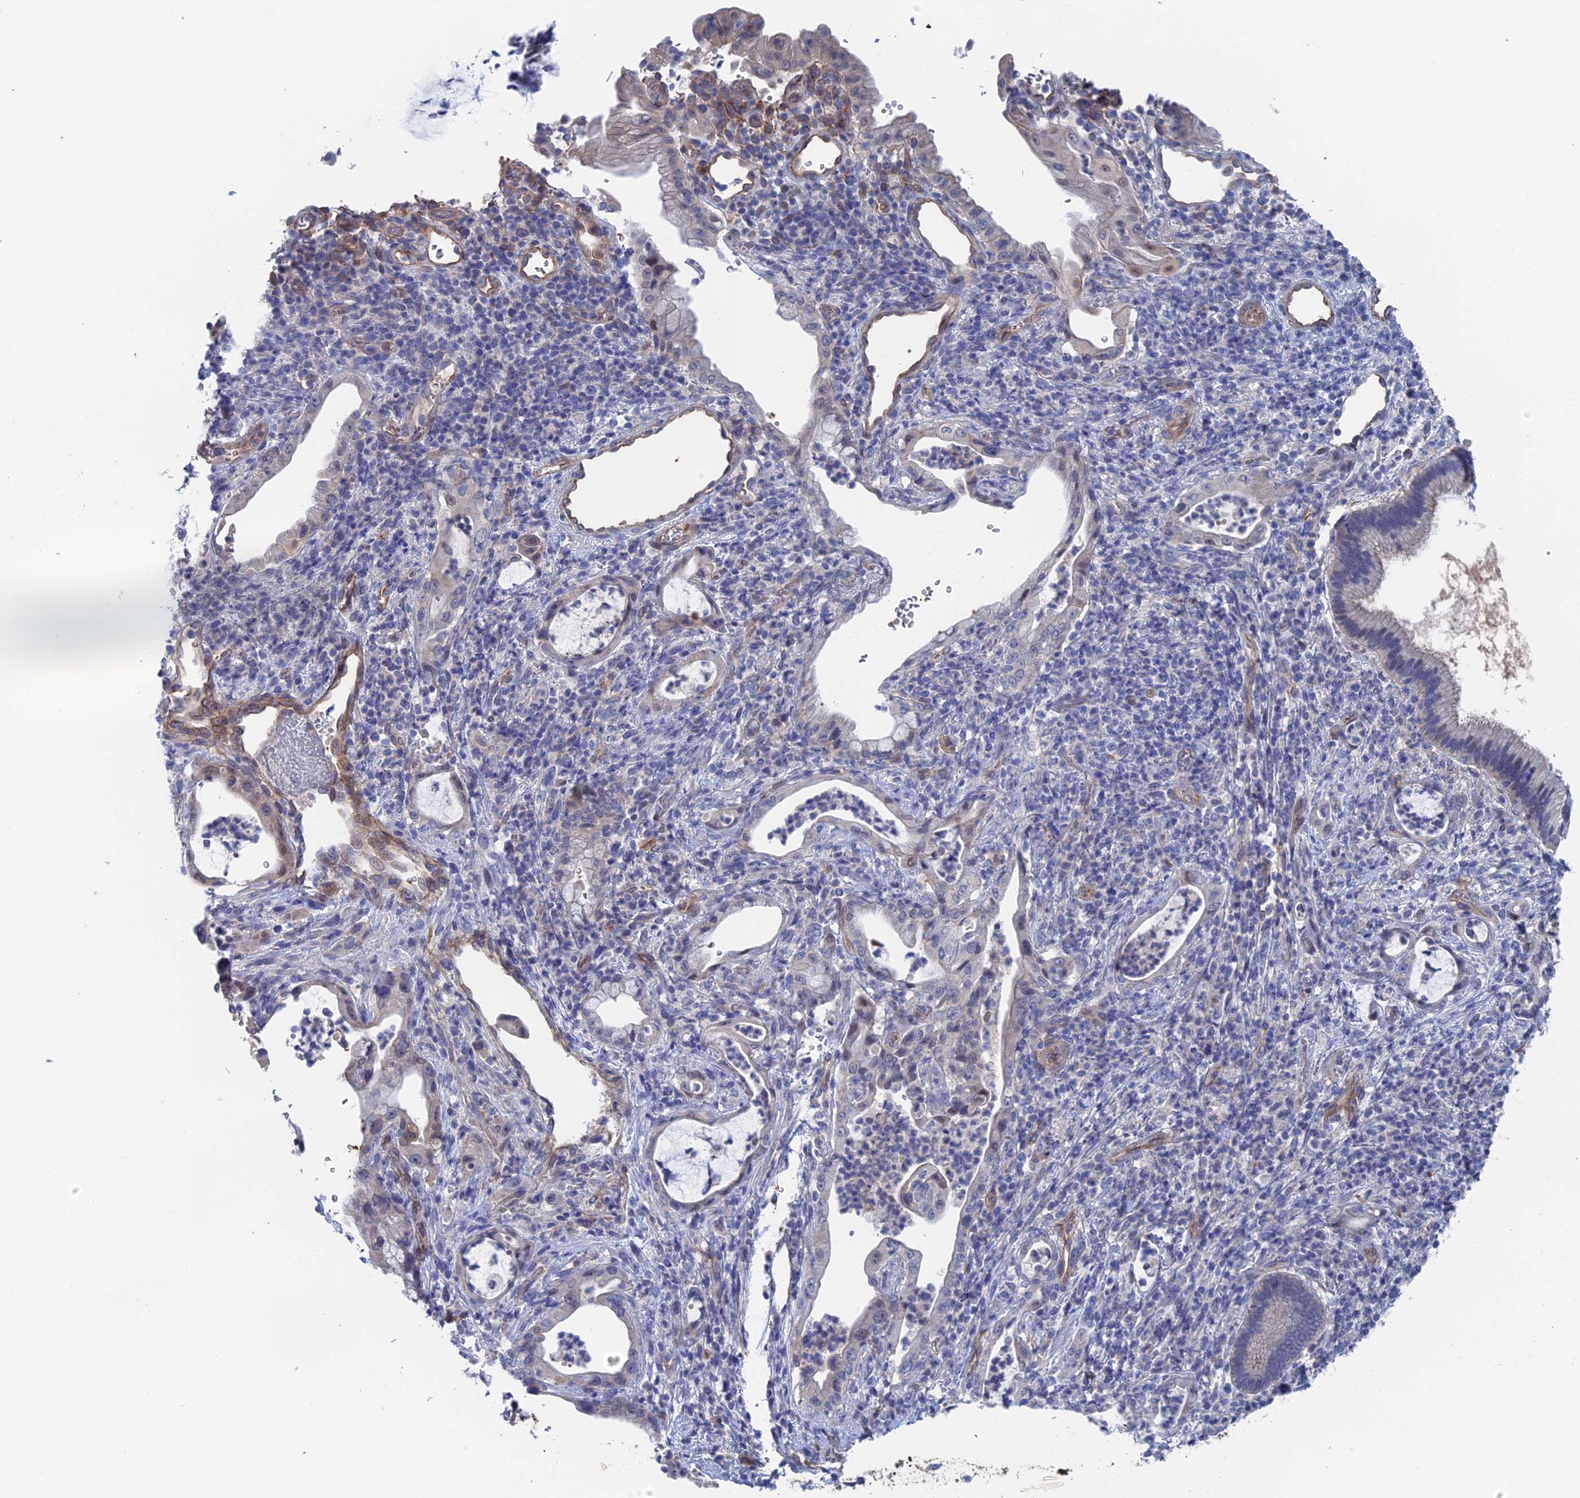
{"staining": {"intensity": "negative", "quantity": "none", "location": "none"}, "tissue": "pancreatic cancer", "cell_type": "Tumor cells", "image_type": "cancer", "snomed": [{"axis": "morphology", "description": "Normal tissue, NOS"}, {"axis": "morphology", "description": "Adenocarcinoma, NOS"}, {"axis": "topography", "description": "Pancreas"}], "caption": "This histopathology image is of adenocarcinoma (pancreatic) stained with IHC to label a protein in brown with the nuclei are counter-stained blue. There is no expression in tumor cells. Brightfield microscopy of immunohistochemistry stained with DAB (3,3'-diaminobenzidine) (brown) and hematoxylin (blue), captured at high magnification.", "gene": "MTHFSD", "patient": {"sex": "female", "age": 55}}